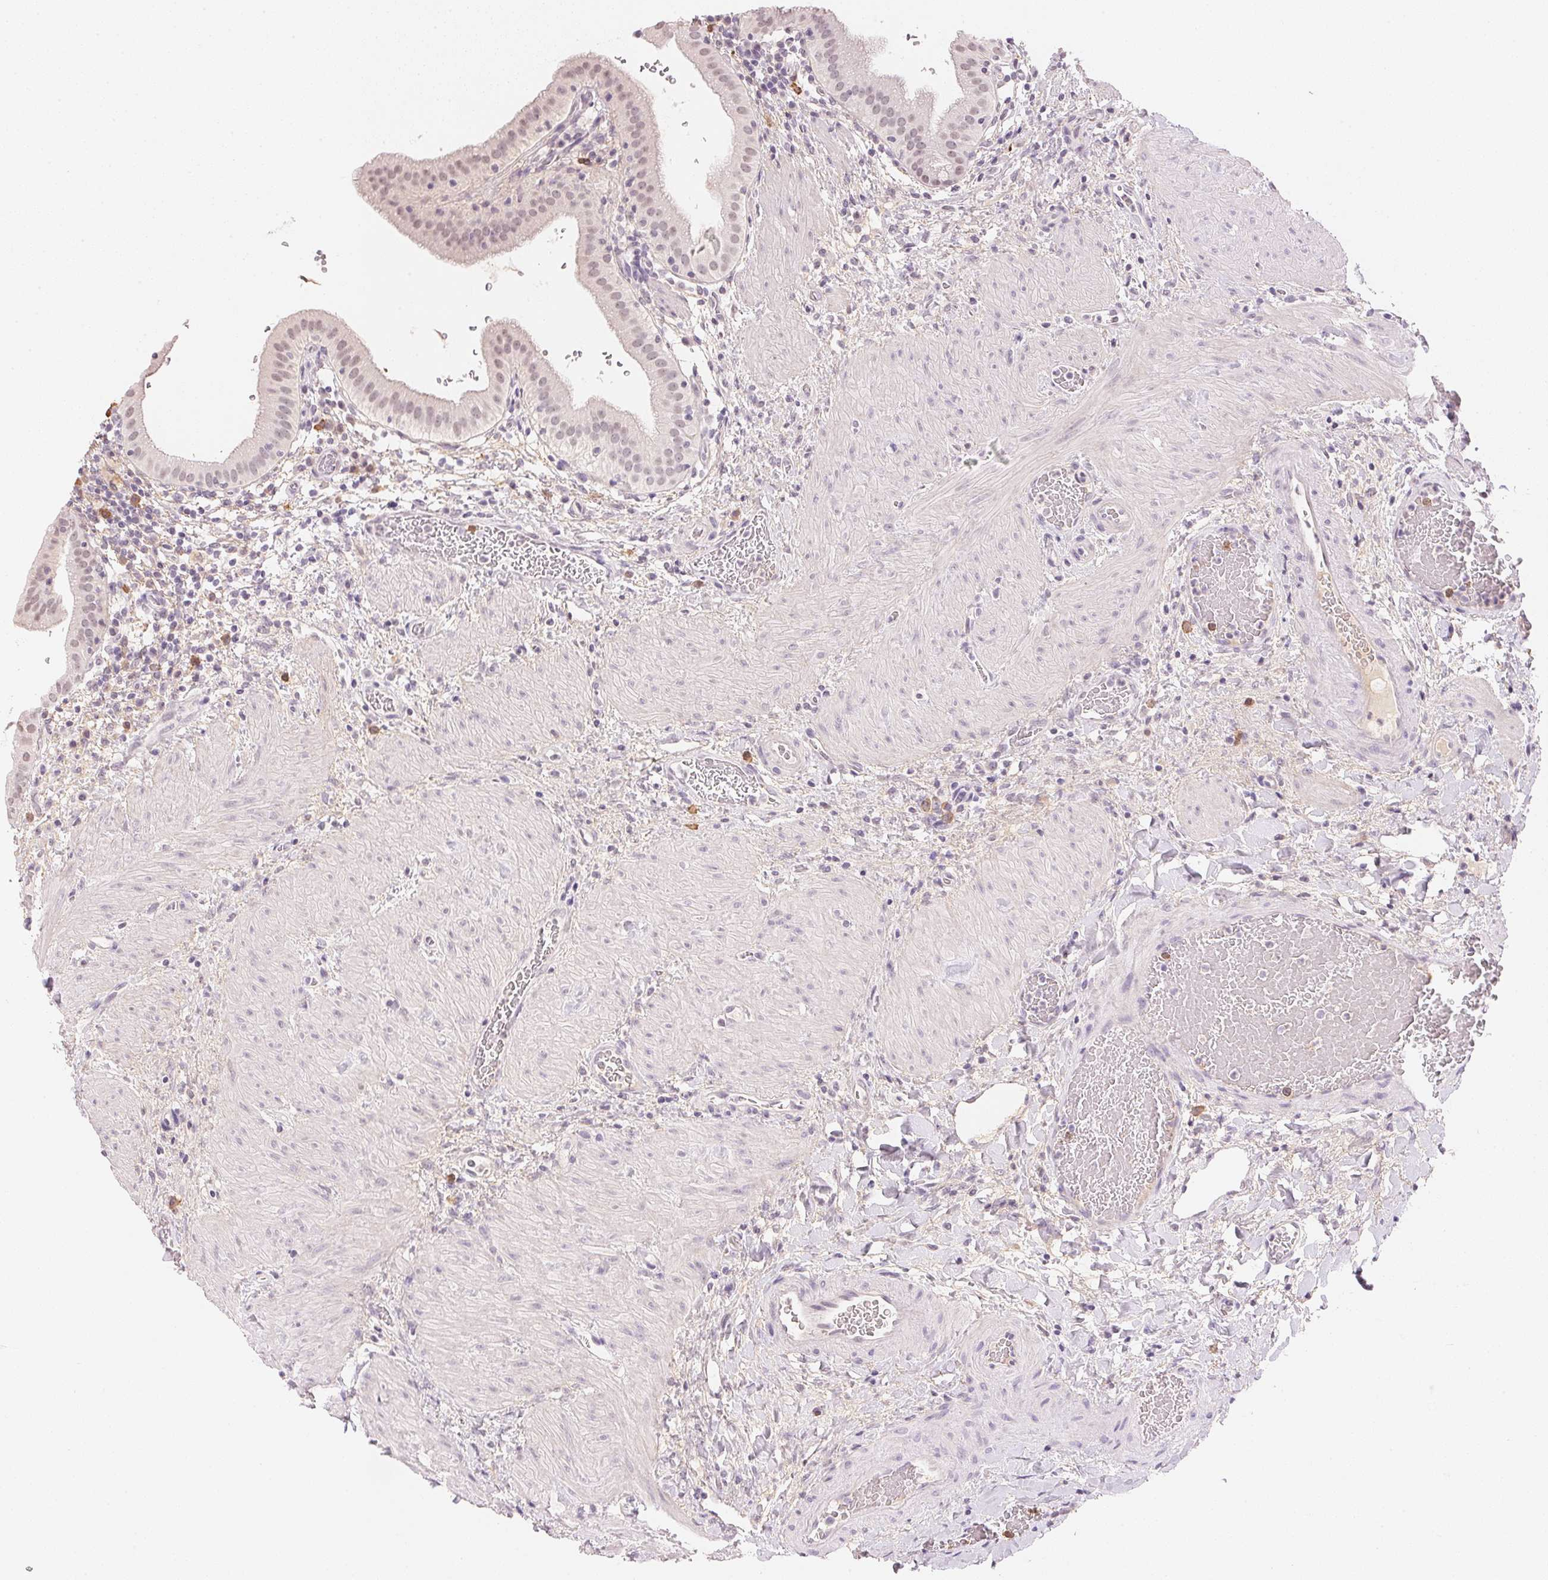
{"staining": {"intensity": "weak", "quantity": "25%-75%", "location": "nuclear"}, "tissue": "gallbladder", "cell_type": "Glandular cells", "image_type": "normal", "snomed": [{"axis": "morphology", "description": "Normal tissue, NOS"}, {"axis": "topography", "description": "Gallbladder"}], "caption": "Unremarkable gallbladder exhibits weak nuclear positivity in approximately 25%-75% of glandular cells.", "gene": "FNDC4", "patient": {"sex": "male", "age": 26}}